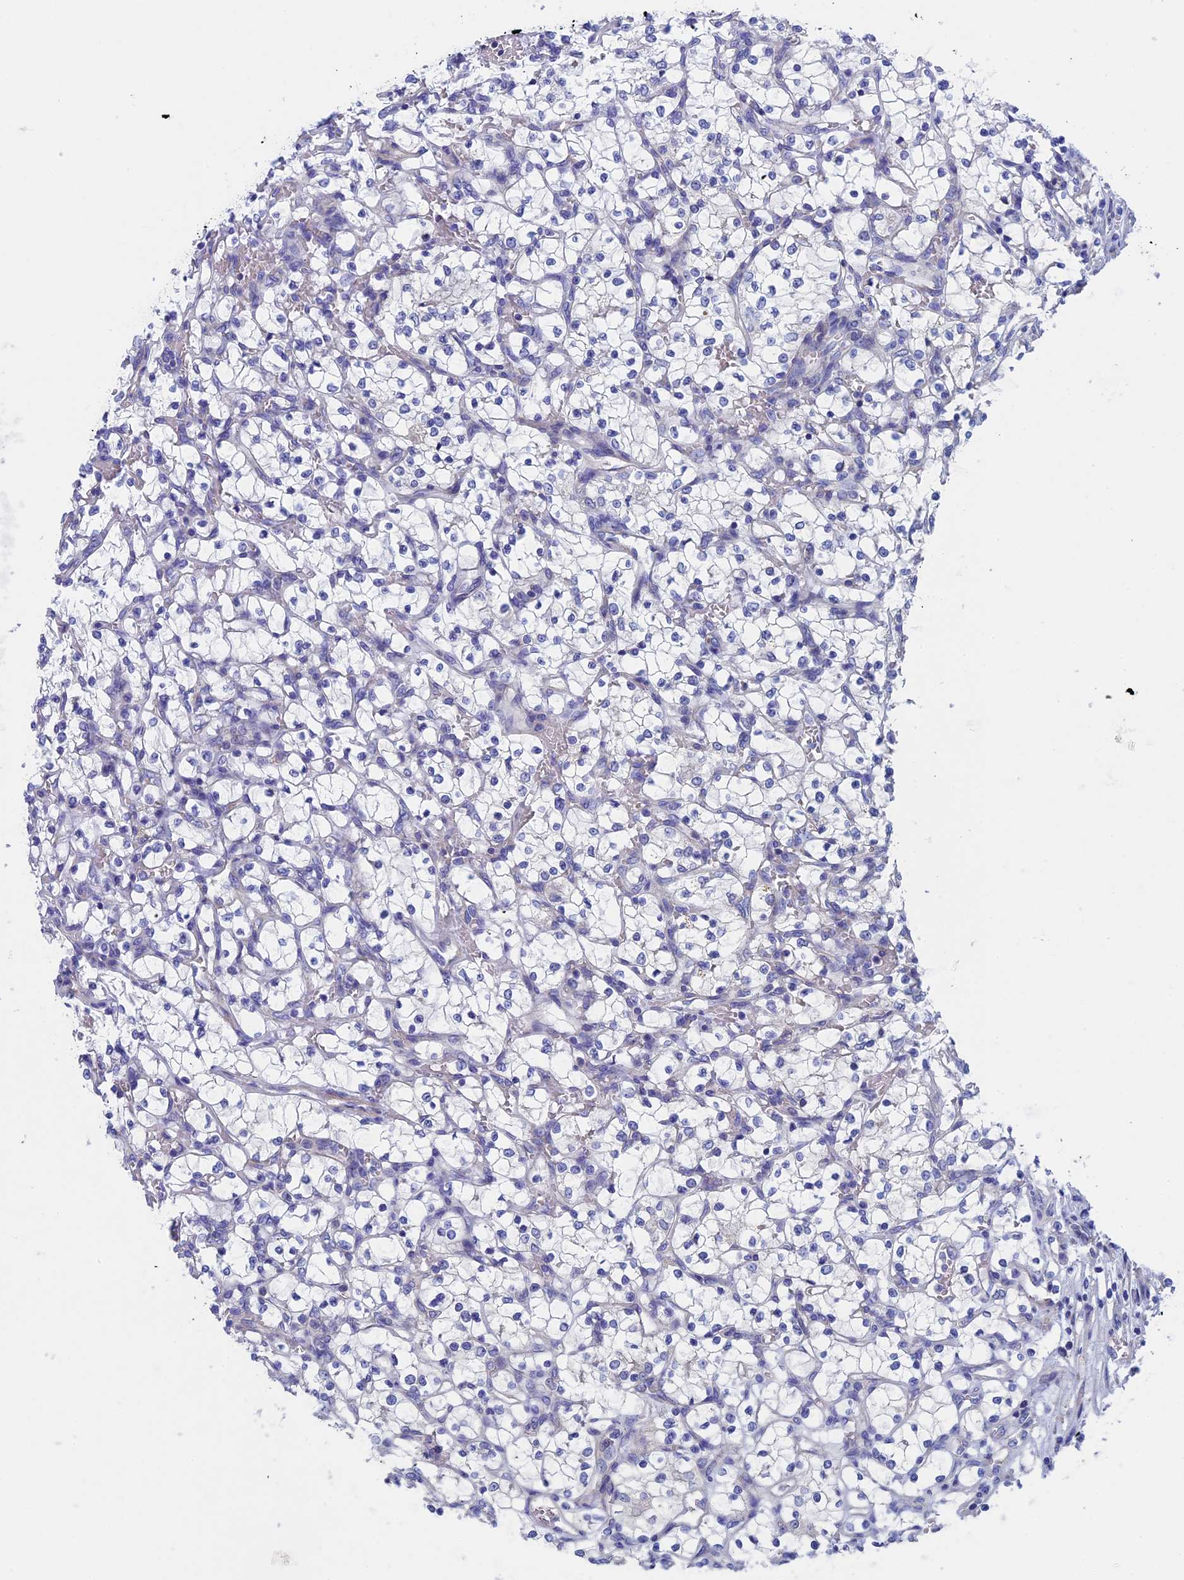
{"staining": {"intensity": "negative", "quantity": "none", "location": "none"}, "tissue": "renal cancer", "cell_type": "Tumor cells", "image_type": "cancer", "snomed": [{"axis": "morphology", "description": "Adenocarcinoma, NOS"}, {"axis": "topography", "description": "Kidney"}], "caption": "The micrograph reveals no significant expression in tumor cells of adenocarcinoma (renal).", "gene": "ADH7", "patient": {"sex": "female", "age": 69}}